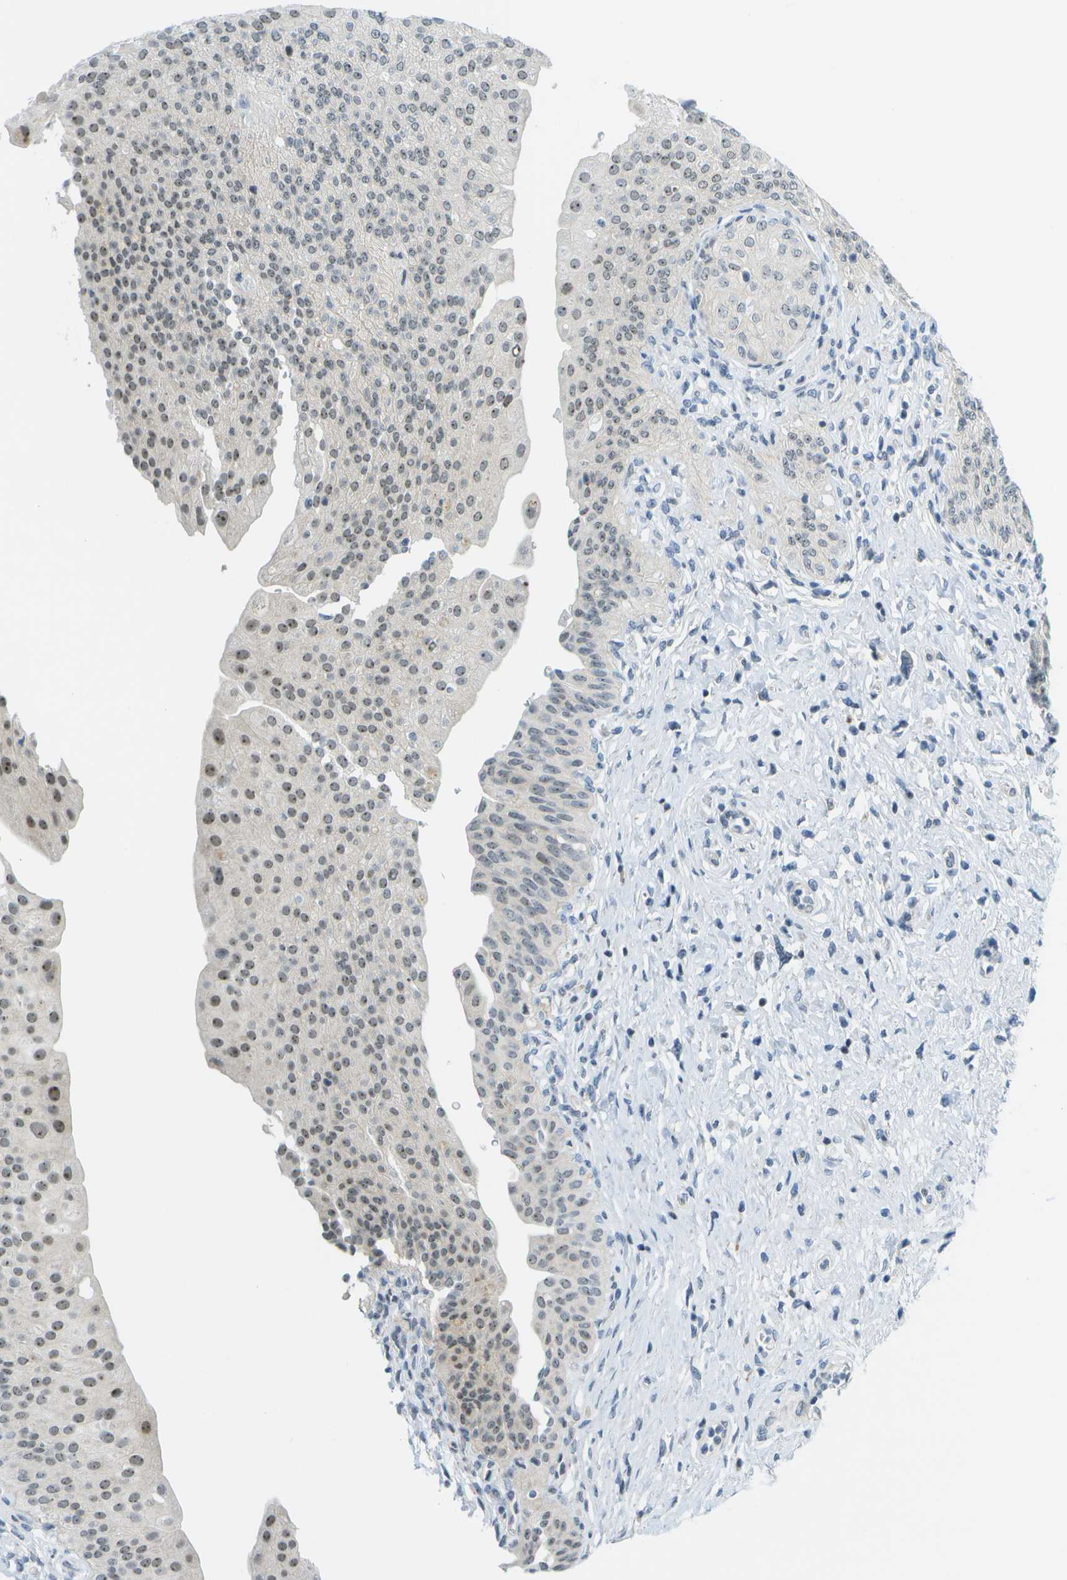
{"staining": {"intensity": "weak", "quantity": "25%-75%", "location": "nuclear"}, "tissue": "urinary bladder", "cell_type": "Urothelial cells", "image_type": "normal", "snomed": [{"axis": "morphology", "description": "Normal tissue, NOS"}, {"axis": "topography", "description": "Urinary bladder"}], "caption": "This histopathology image exhibits immunohistochemistry staining of unremarkable urinary bladder, with low weak nuclear staining in approximately 25%-75% of urothelial cells.", "gene": "PITHD1", "patient": {"sex": "male", "age": 46}}